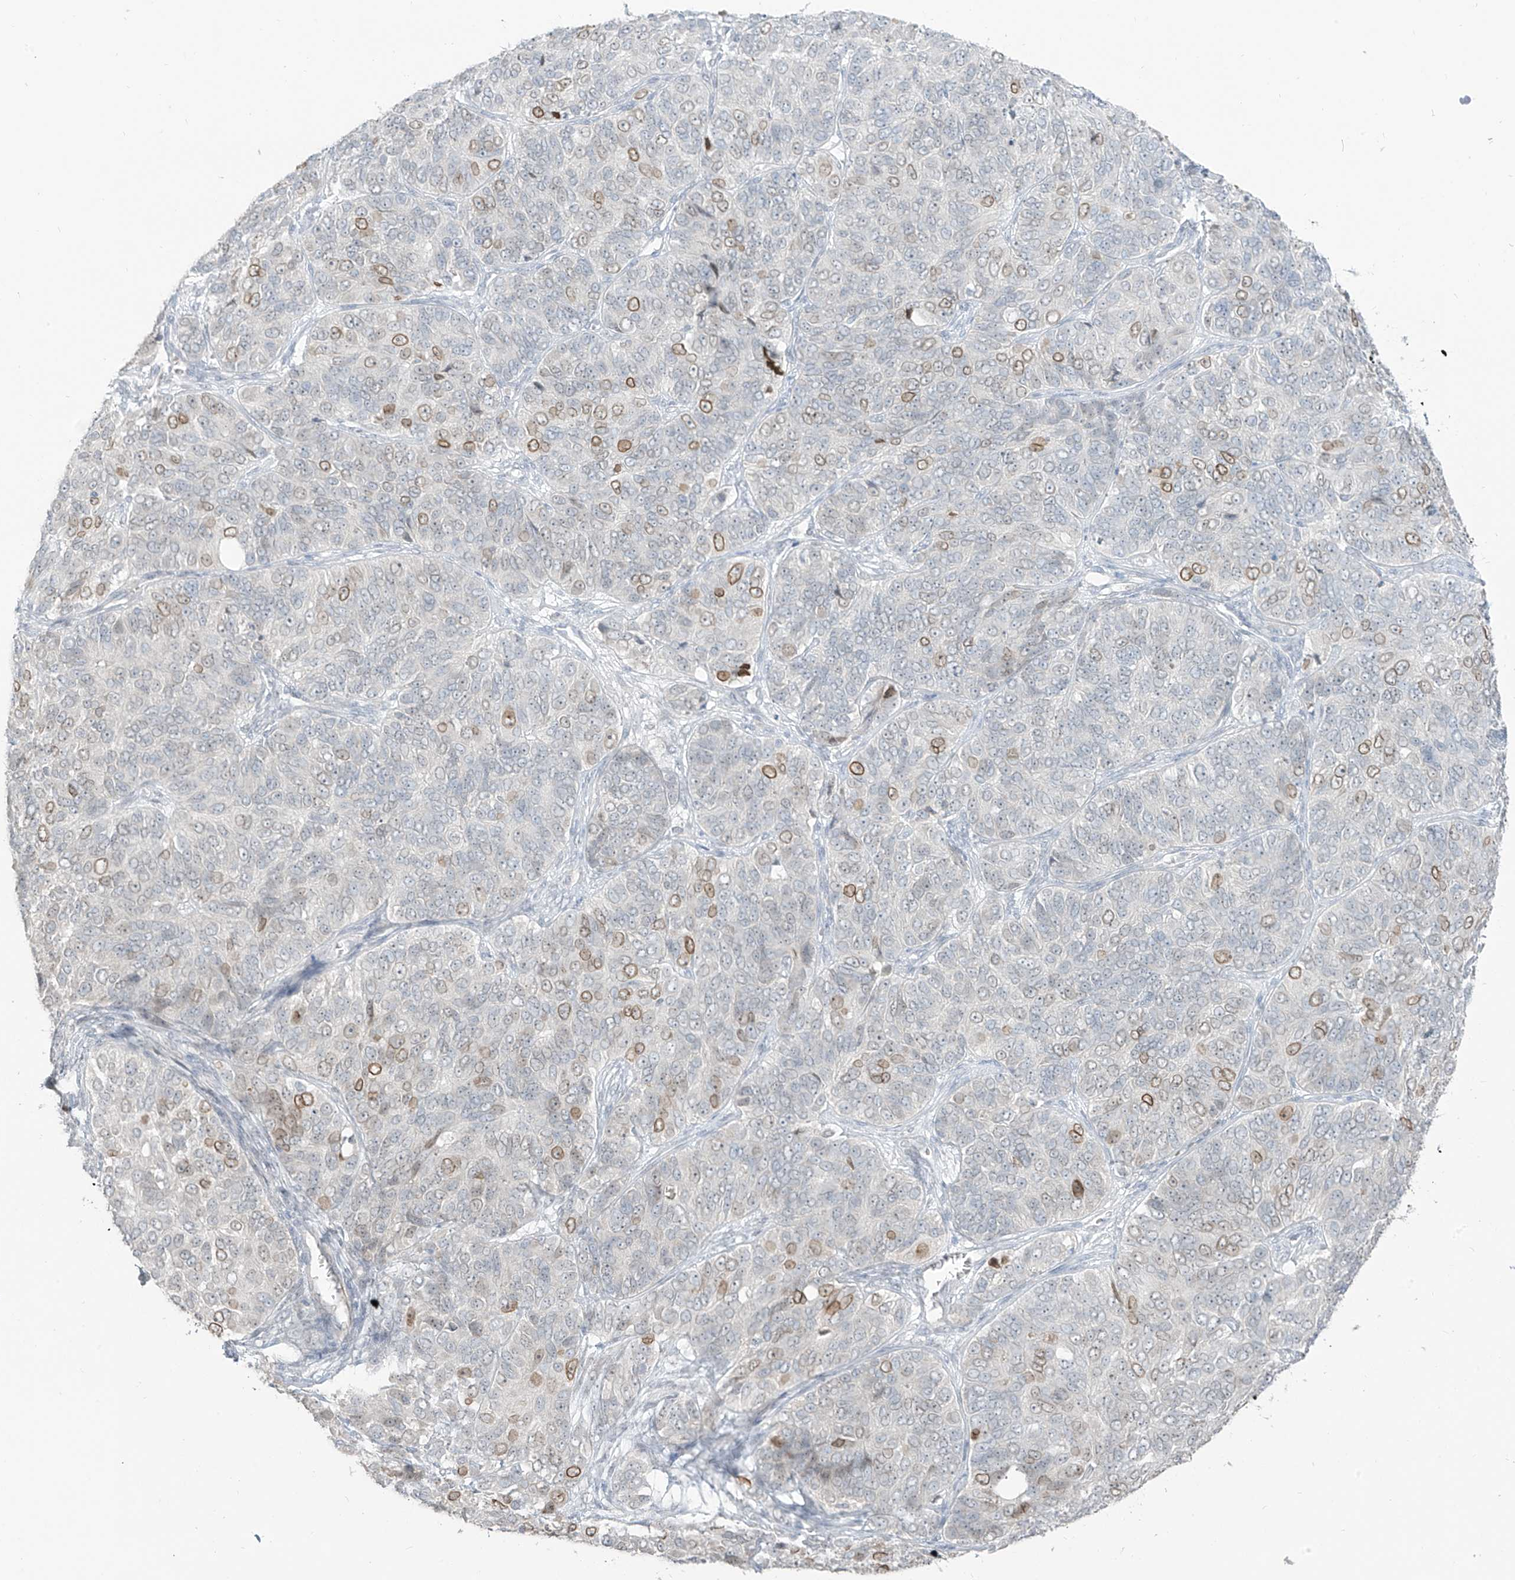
{"staining": {"intensity": "moderate", "quantity": "<25%", "location": "cytoplasmic/membranous,nuclear"}, "tissue": "ovarian cancer", "cell_type": "Tumor cells", "image_type": "cancer", "snomed": [{"axis": "morphology", "description": "Carcinoma, endometroid"}, {"axis": "topography", "description": "Ovary"}], "caption": "DAB immunohistochemical staining of human ovarian endometroid carcinoma displays moderate cytoplasmic/membranous and nuclear protein expression in about <25% of tumor cells.", "gene": "PRDM6", "patient": {"sex": "female", "age": 51}}